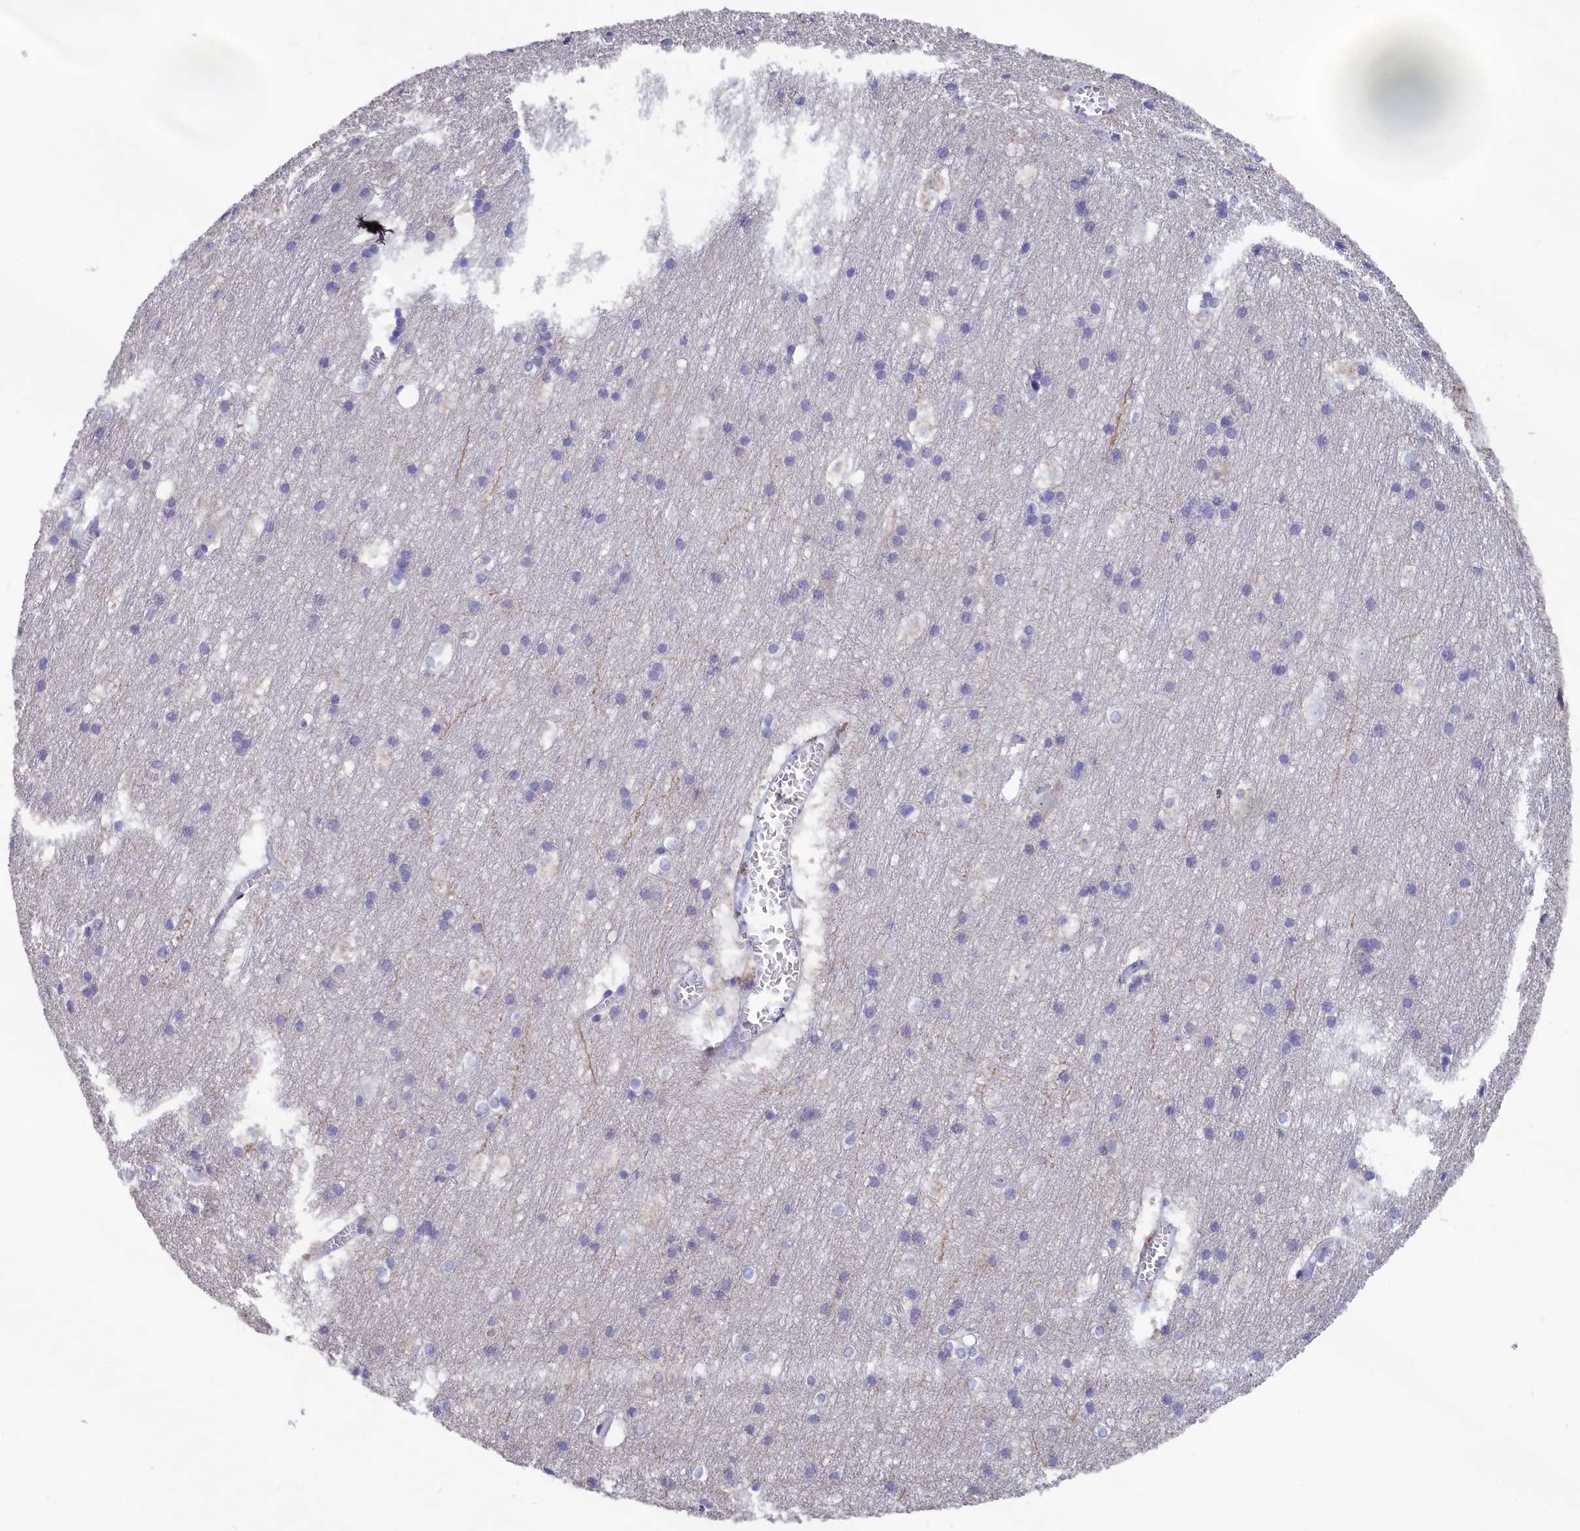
{"staining": {"intensity": "negative", "quantity": "none", "location": "none"}, "tissue": "cerebral cortex", "cell_type": "Endothelial cells", "image_type": "normal", "snomed": [{"axis": "morphology", "description": "Normal tissue, NOS"}, {"axis": "topography", "description": "Cerebral cortex"}], "caption": "Protein analysis of benign cerebral cortex reveals no significant positivity in endothelial cells.", "gene": "PRDM12", "patient": {"sex": "male", "age": 54}}